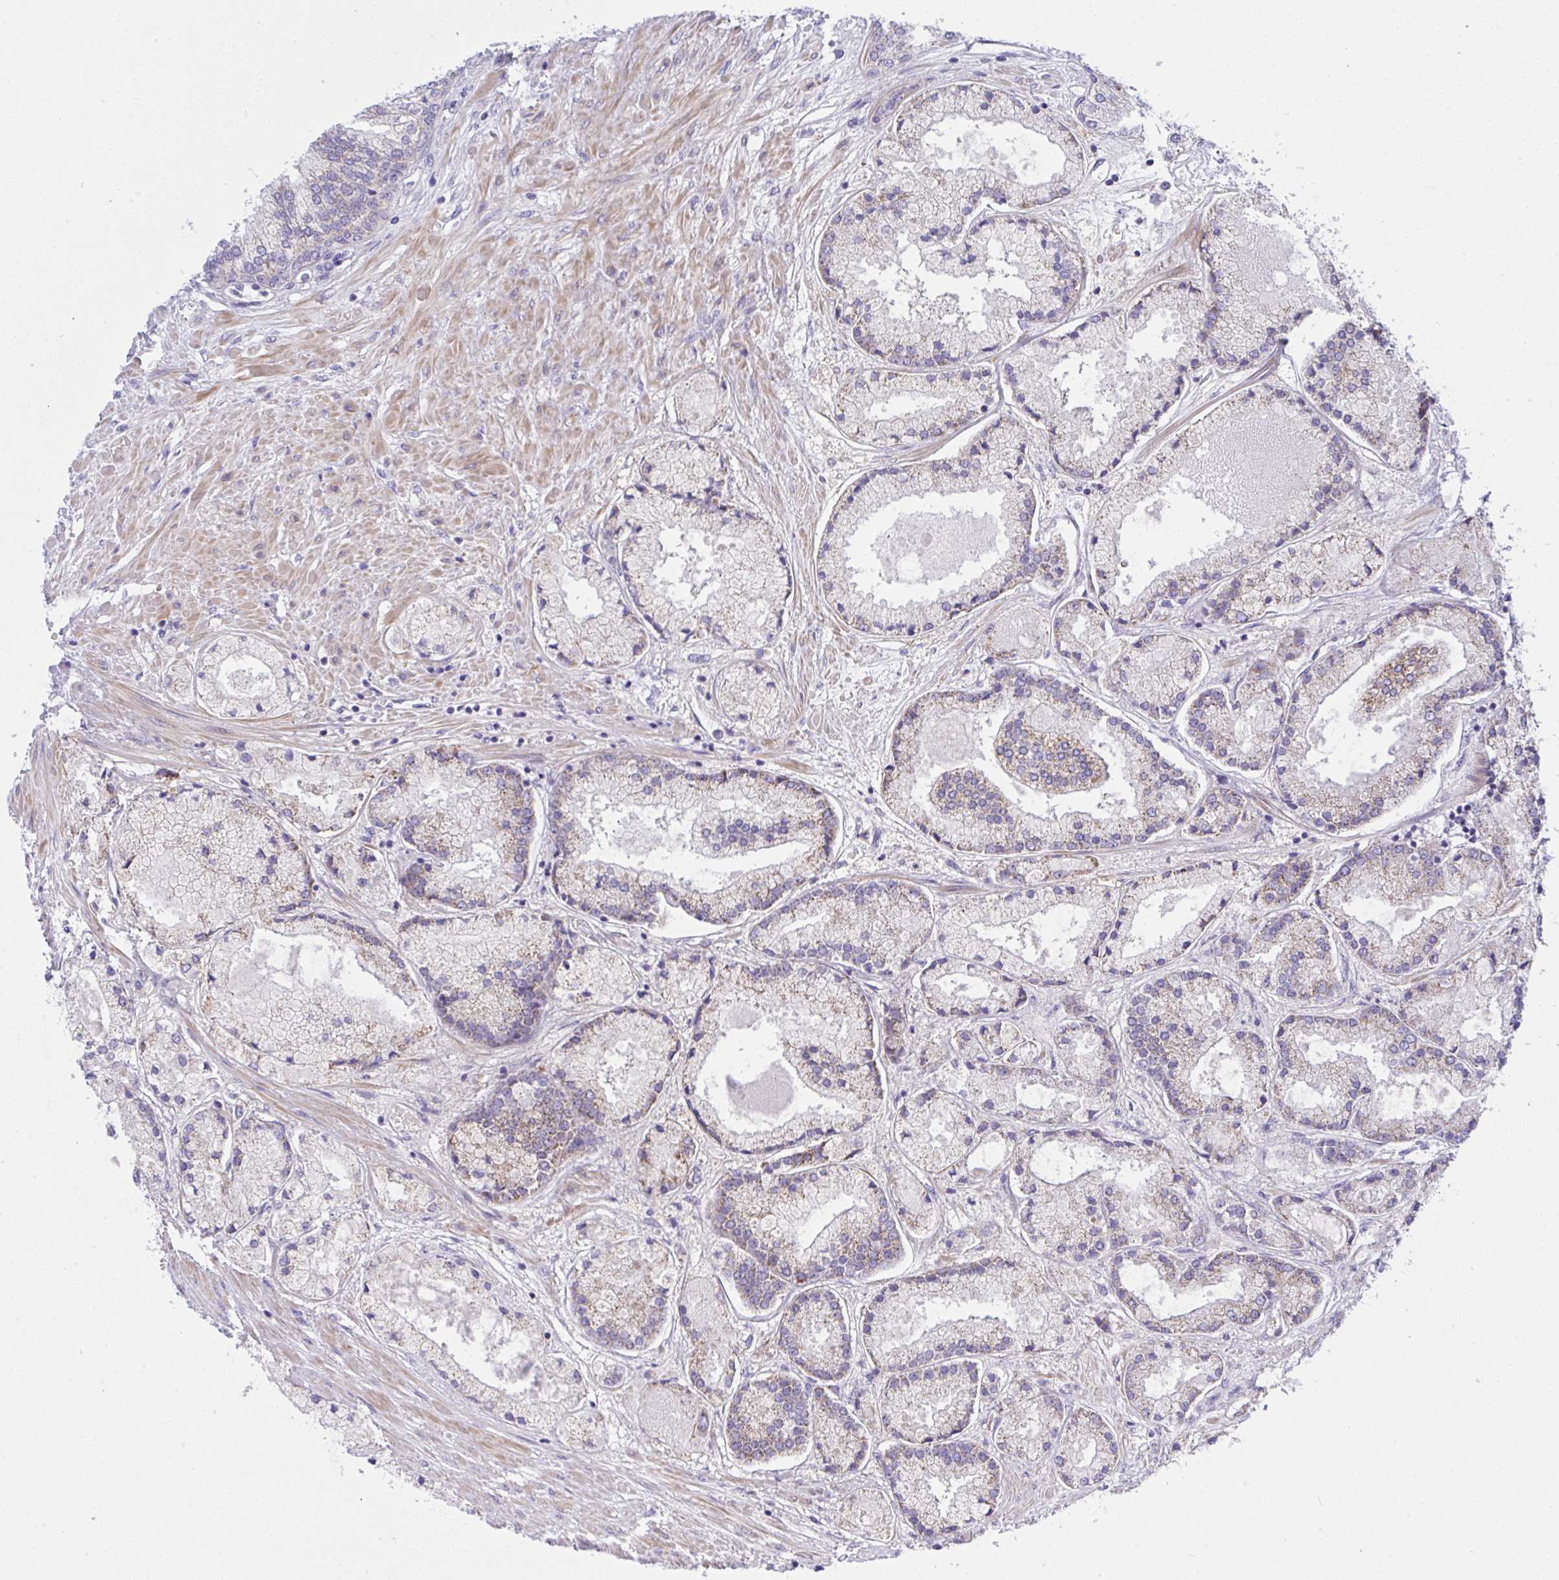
{"staining": {"intensity": "weak", "quantity": ">75%", "location": "cytoplasmic/membranous"}, "tissue": "prostate cancer", "cell_type": "Tumor cells", "image_type": "cancer", "snomed": [{"axis": "morphology", "description": "Adenocarcinoma, High grade"}, {"axis": "topography", "description": "Prostate"}], "caption": "Prostate cancer was stained to show a protein in brown. There is low levels of weak cytoplasmic/membranous positivity in approximately >75% of tumor cells. The staining was performed using DAB (3,3'-diaminobenzidine), with brown indicating positive protein expression. Nuclei are stained blue with hematoxylin.", "gene": "NTN1", "patient": {"sex": "male", "age": 67}}